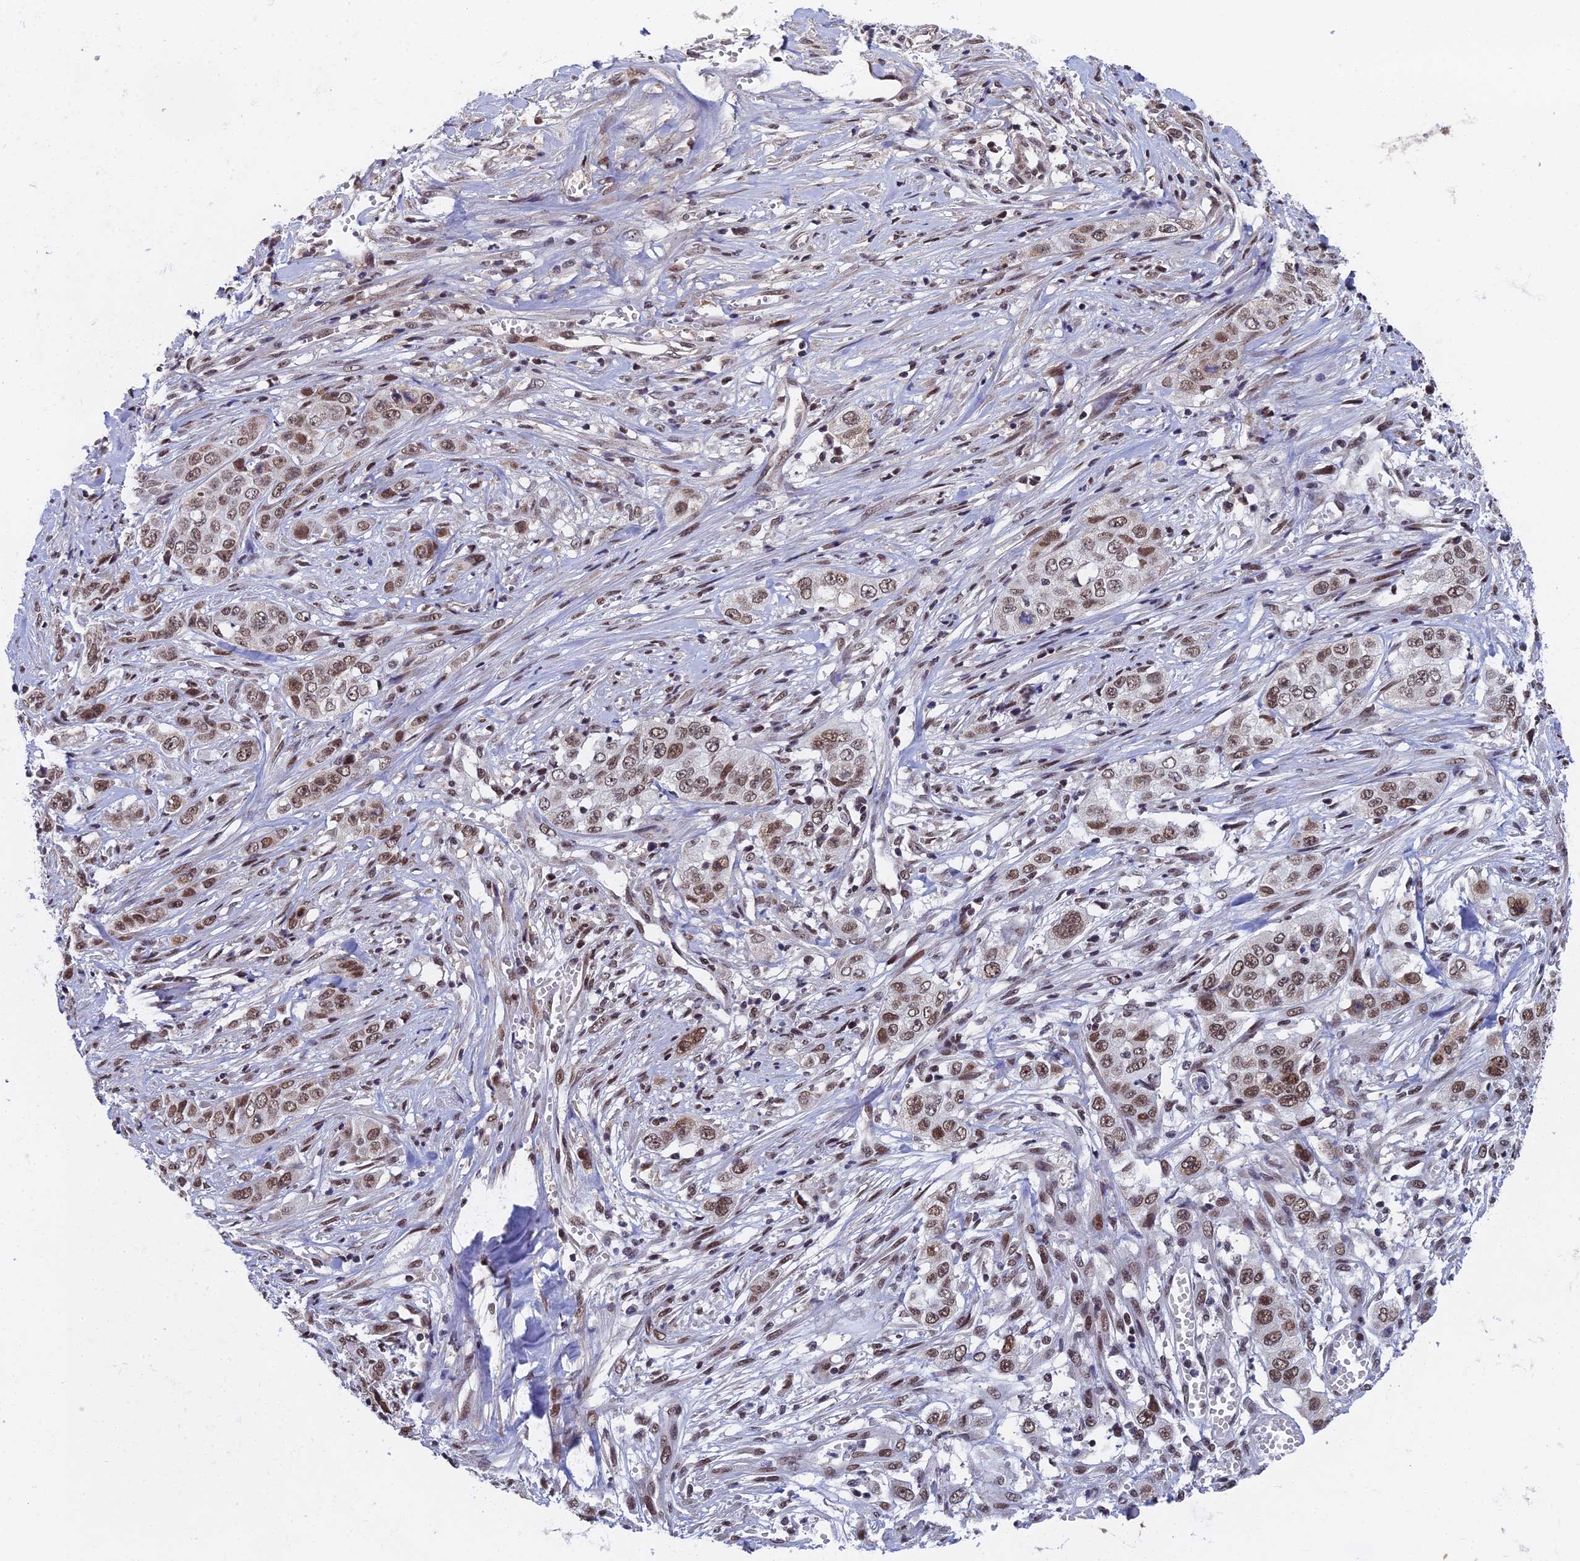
{"staining": {"intensity": "weak", "quantity": ">75%", "location": "nuclear"}, "tissue": "stomach cancer", "cell_type": "Tumor cells", "image_type": "cancer", "snomed": [{"axis": "morphology", "description": "Adenocarcinoma, NOS"}, {"axis": "topography", "description": "Stomach, upper"}], "caption": "About >75% of tumor cells in human stomach cancer show weak nuclear protein positivity as visualized by brown immunohistochemical staining.", "gene": "TAF13", "patient": {"sex": "male", "age": 62}}